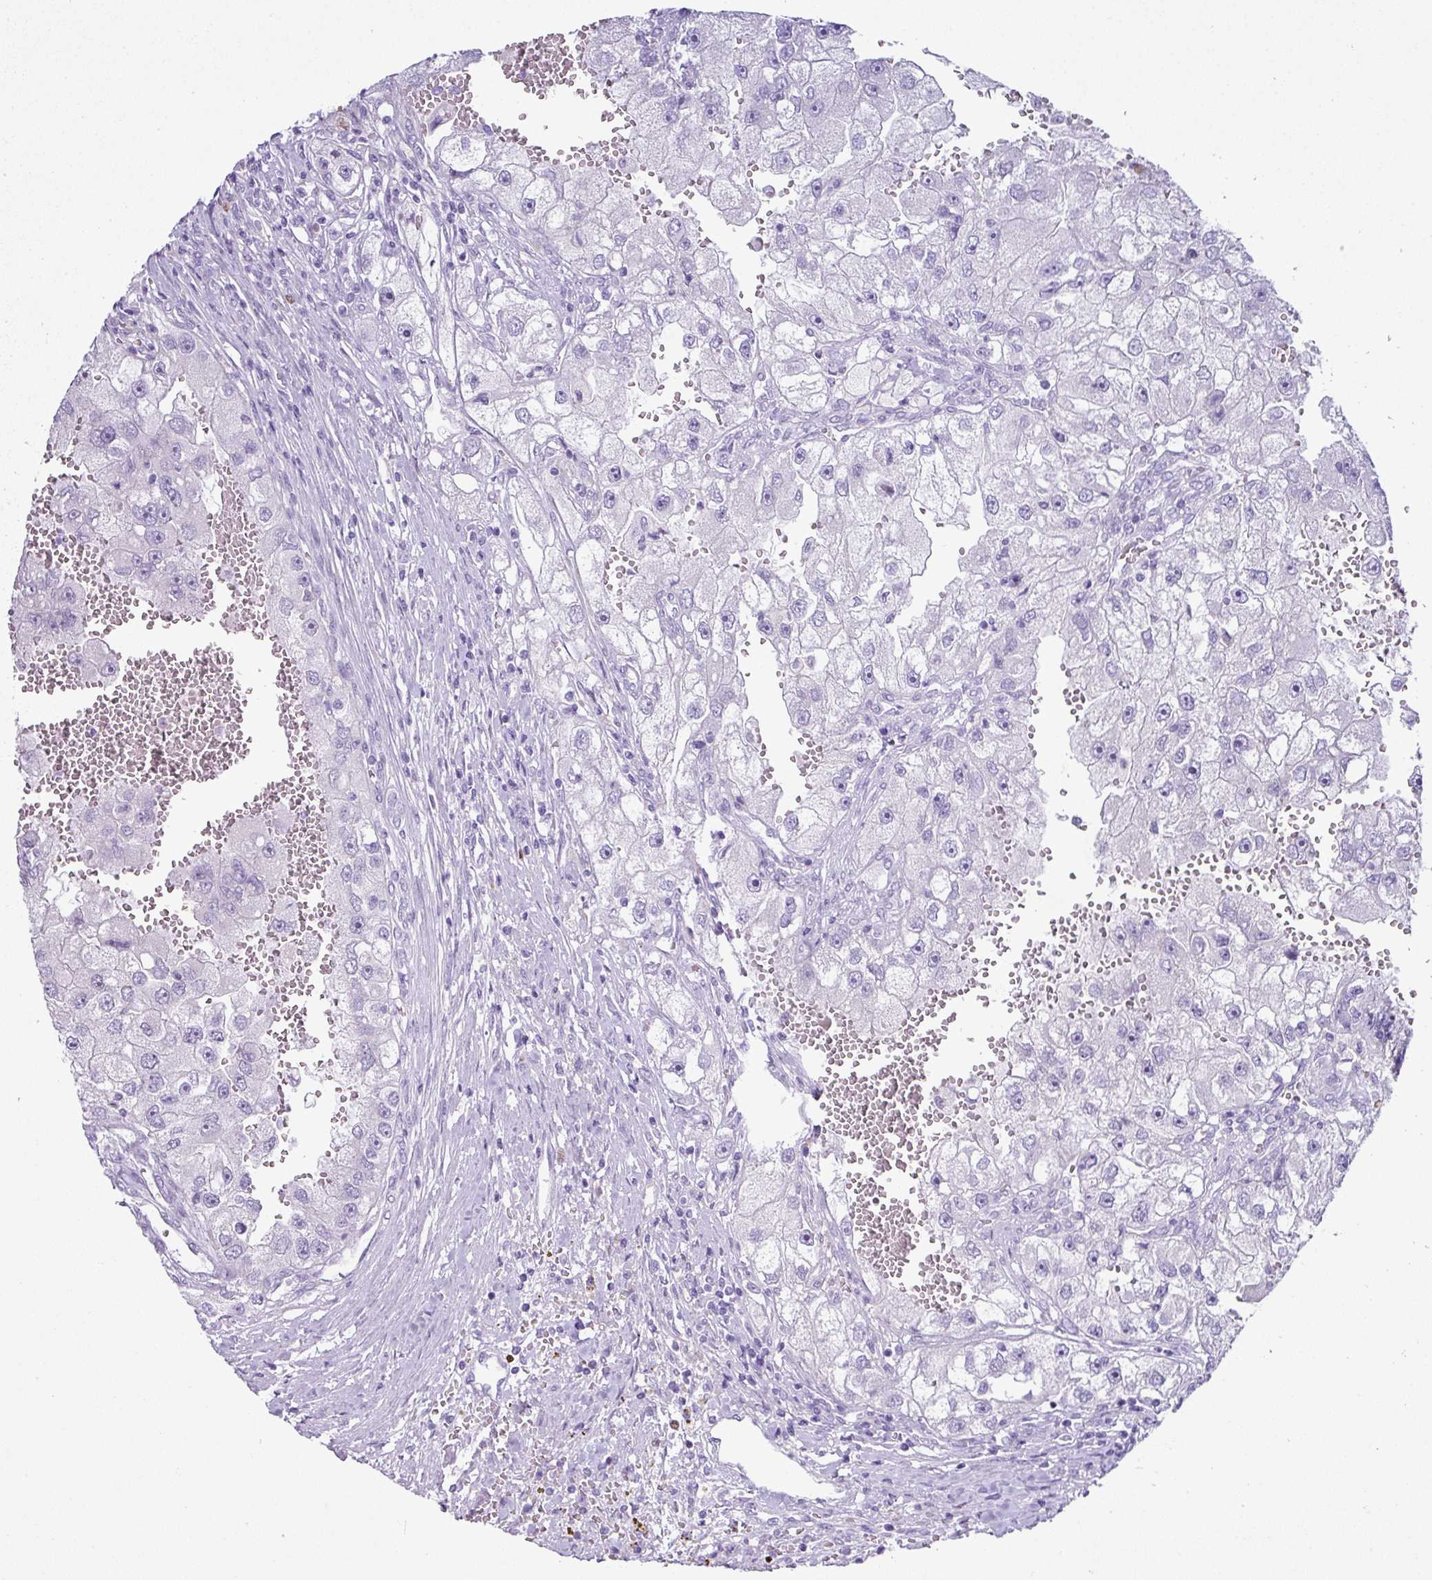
{"staining": {"intensity": "negative", "quantity": "none", "location": "none"}, "tissue": "renal cancer", "cell_type": "Tumor cells", "image_type": "cancer", "snomed": [{"axis": "morphology", "description": "Adenocarcinoma, NOS"}, {"axis": "topography", "description": "Kidney"}], "caption": "DAB (3,3'-diaminobenzidine) immunohistochemical staining of human renal adenocarcinoma displays no significant expression in tumor cells.", "gene": "BCL11A", "patient": {"sex": "male", "age": 63}}